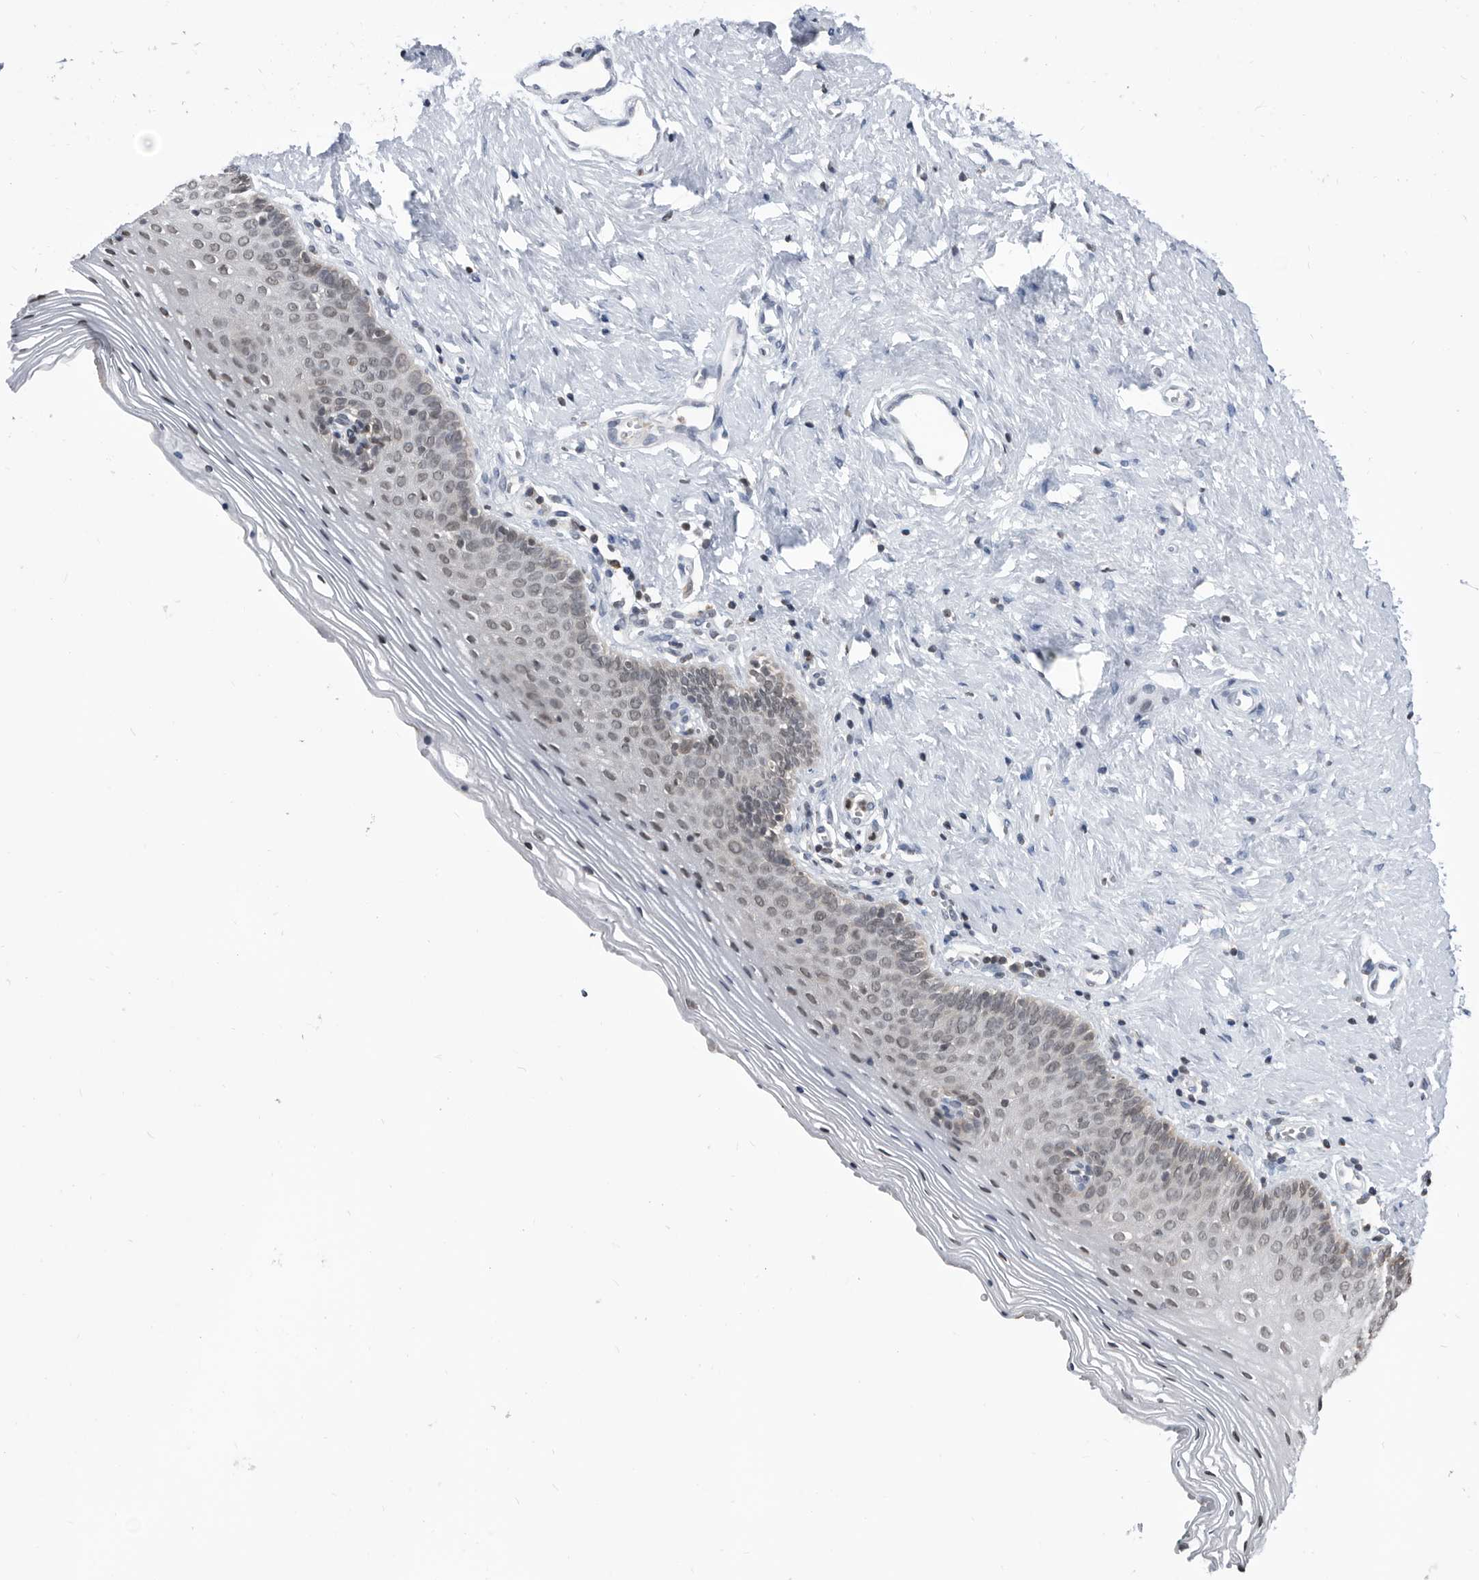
{"staining": {"intensity": "weak", "quantity": "25%-75%", "location": "nuclear"}, "tissue": "vagina", "cell_type": "Squamous epithelial cells", "image_type": "normal", "snomed": [{"axis": "morphology", "description": "Normal tissue, NOS"}, {"axis": "topography", "description": "Vagina"}], "caption": "High-power microscopy captured an immunohistochemistry micrograph of benign vagina, revealing weak nuclear positivity in approximately 25%-75% of squamous epithelial cells.", "gene": "TSTD1", "patient": {"sex": "female", "age": 32}}